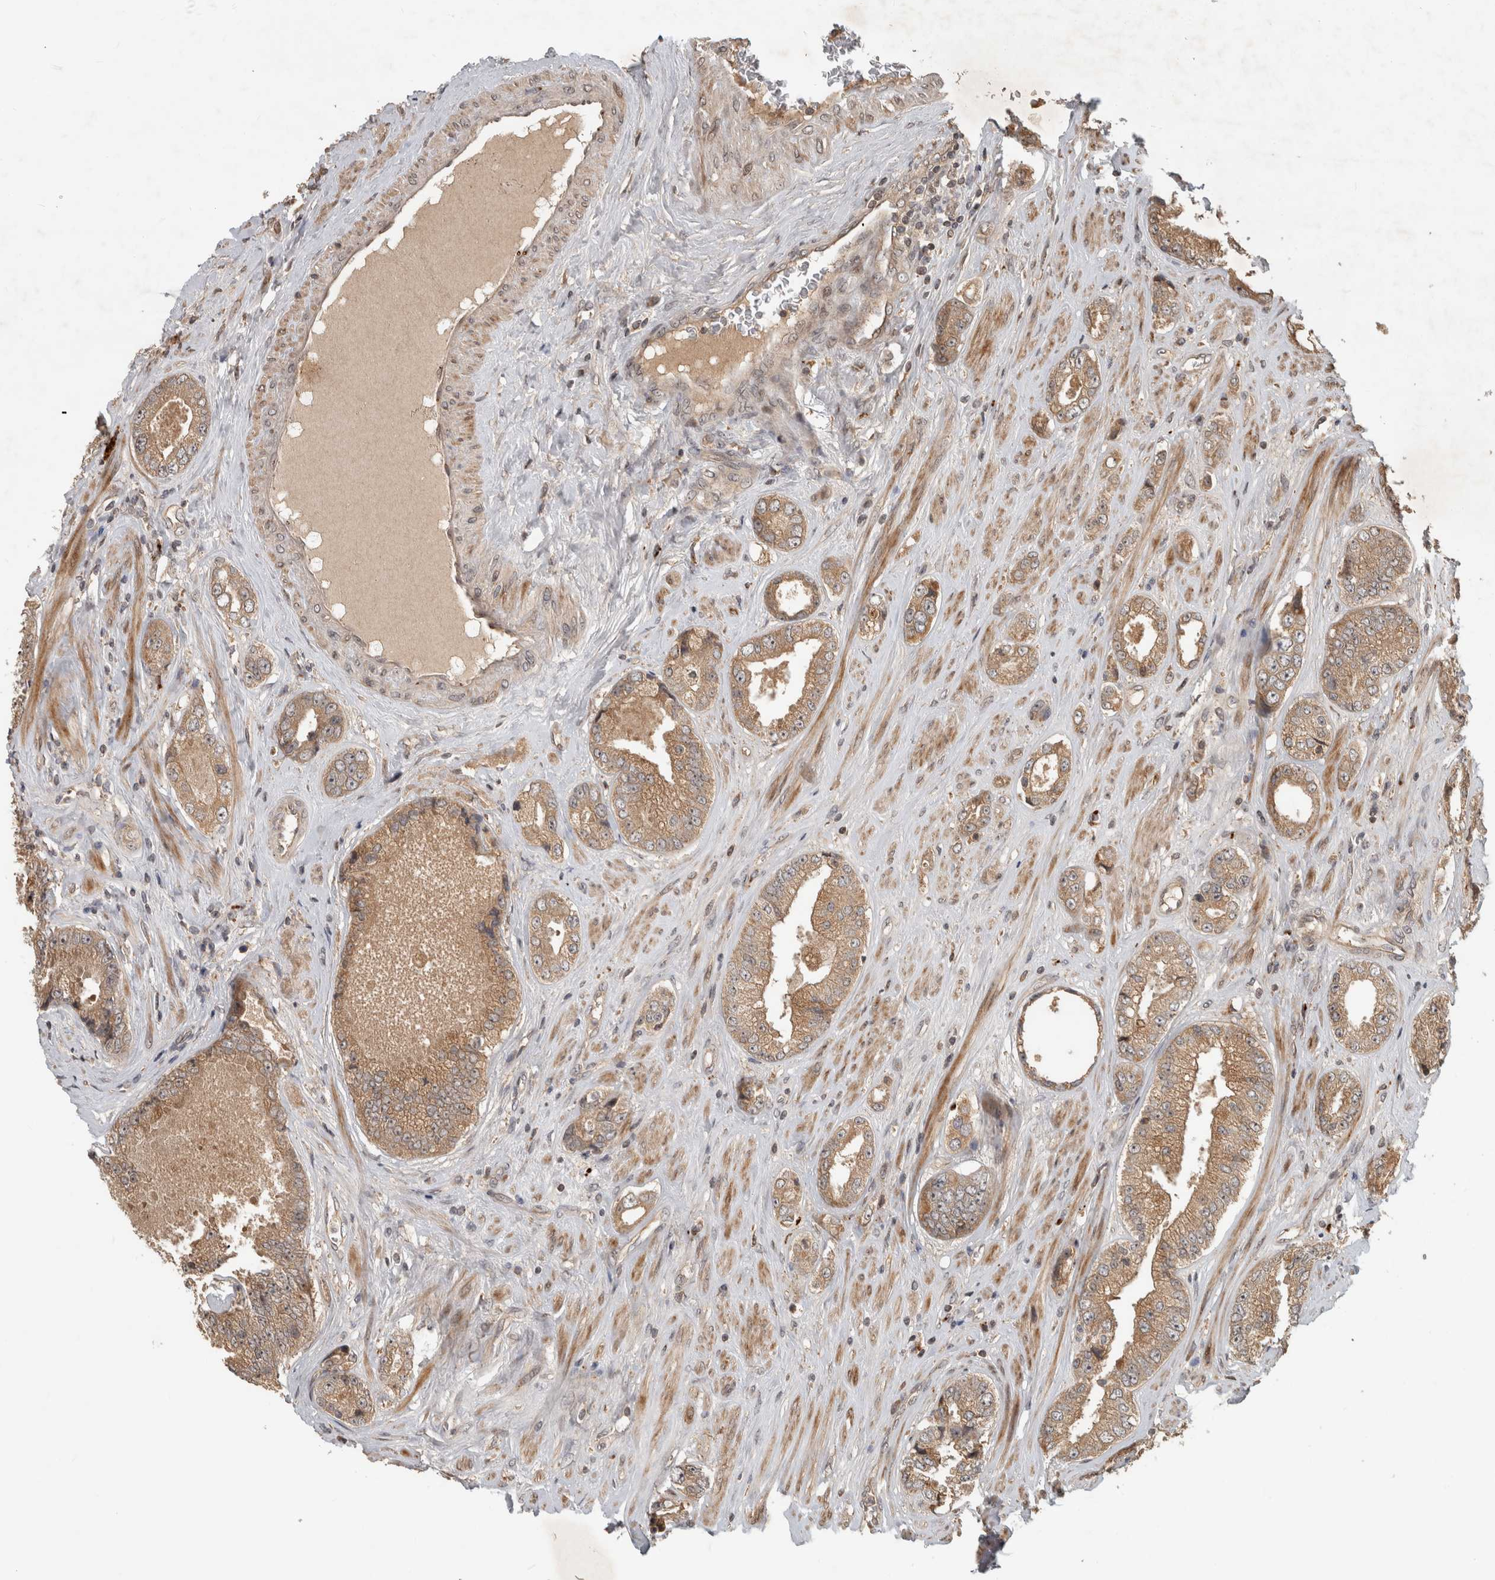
{"staining": {"intensity": "moderate", "quantity": ">75%", "location": "cytoplasmic/membranous"}, "tissue": "prostate cancer", "cell_type": "Tumor cells", "image_type": "cancer", "snomed": [{"axis": "morphology", "description": "Adenocarcinoma, High grade"}, {"axis": "topography", "description": "Prostate"}], "caption": "Immunohistochemistry (IHC) photomicrograph of prostate cancer (adenocarcinoma (high-grade)) stained for a protein (brown), which exhibits medium levels of moderate cytoplasmic/membranous staining in approximately >75% of tumor cells.", "gene": "PITPNC1", "patient": {"sex": "male", "age": 61}}